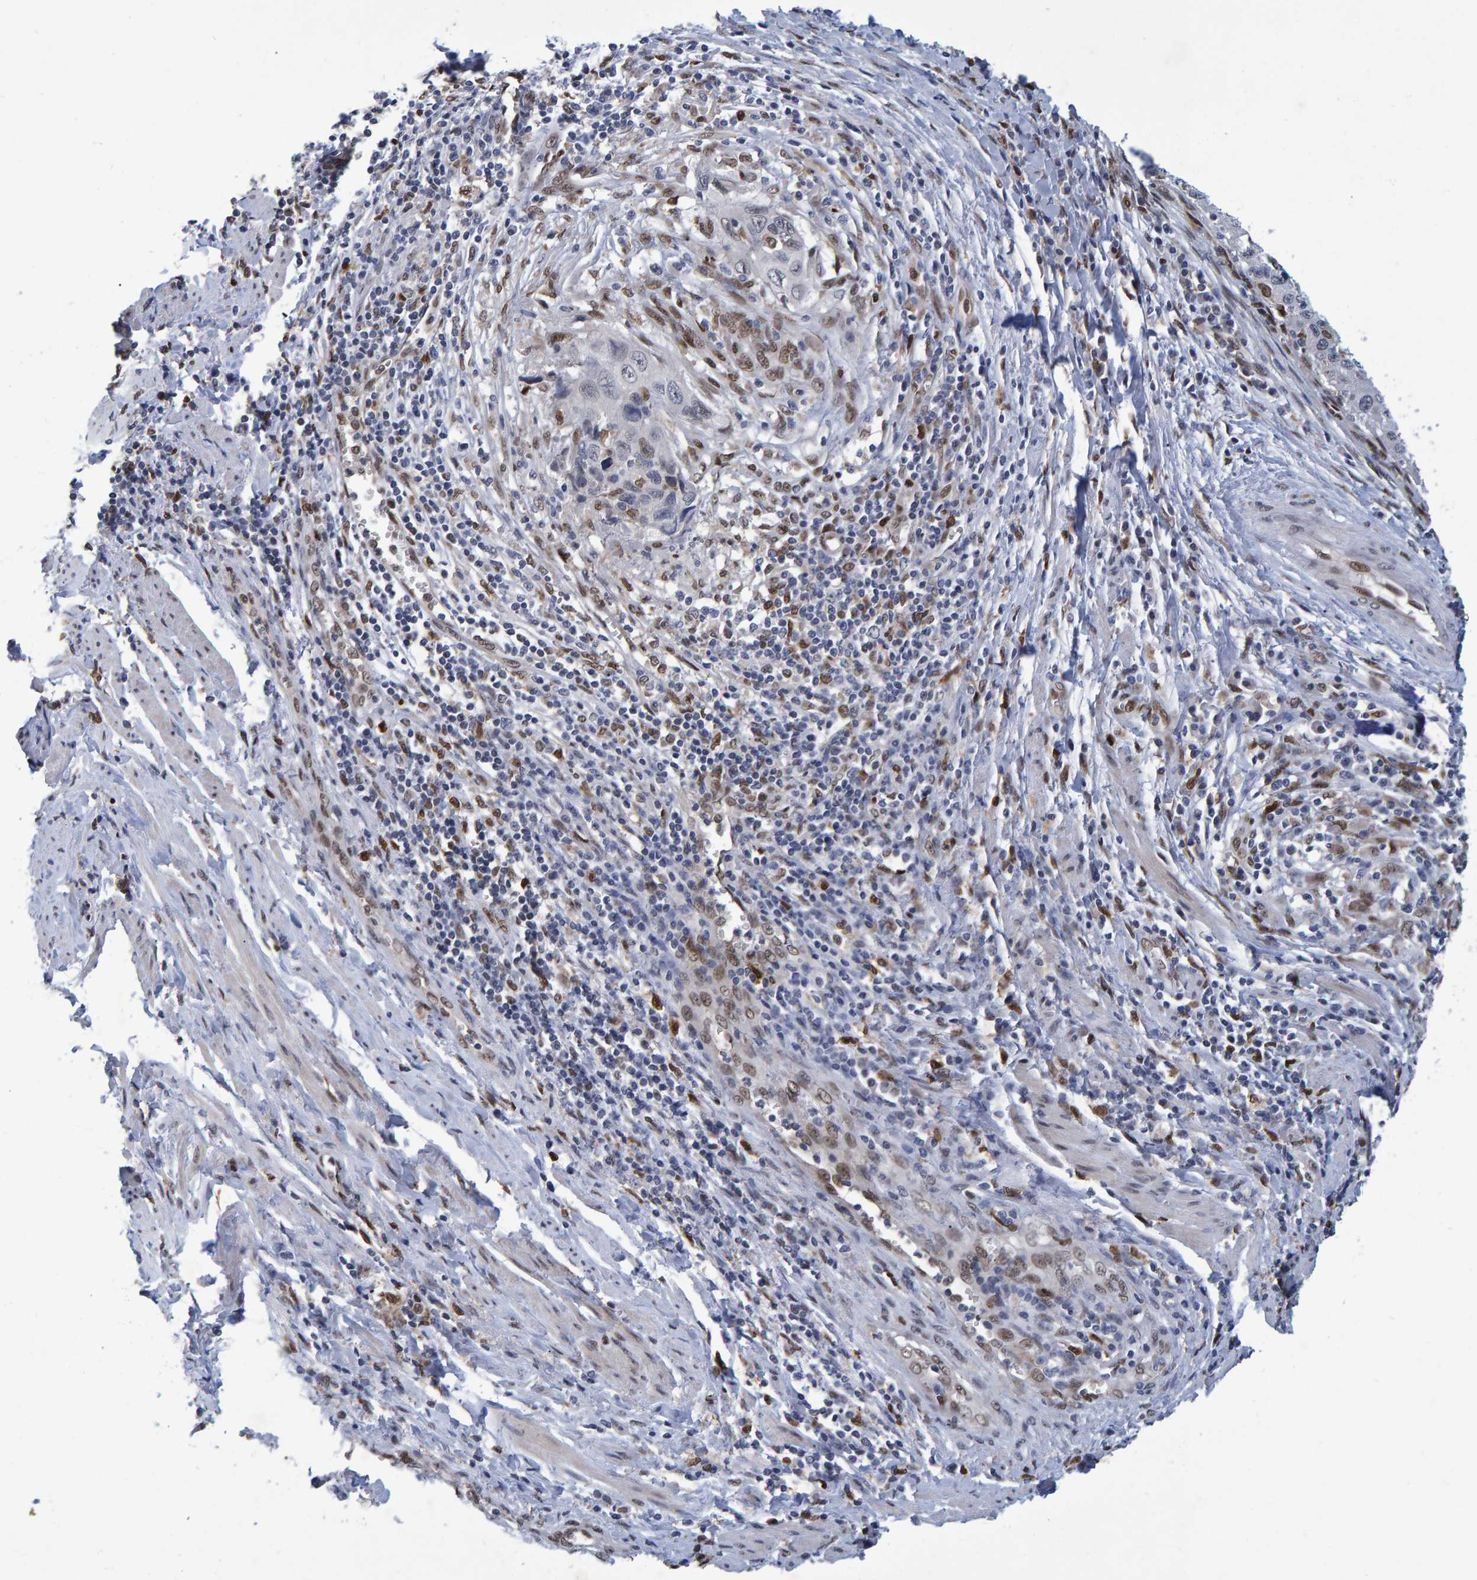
{"staining": {"intensity": "moderate", "quantity": "<25%", "location": "nuclear"}, "tissue": "cervical cancer", "cell_type": "Tumor cells", "image_type": "cancer", "snomed": [{"axis": "morphology", "description": "Squamous cell carcinoma, NOS"}, {"axis": "topography", "description": "Cervix"}], "caption": "DAB (3,3'-diaminobenzidine) immunohistochemical staining of squamous cell carcinoma (cervical) demonstrates moderate nuclear protein positivity in about <25% of tumor cells.", "gene": "QKI", "patient": {"sex": "female", "age": 53}}